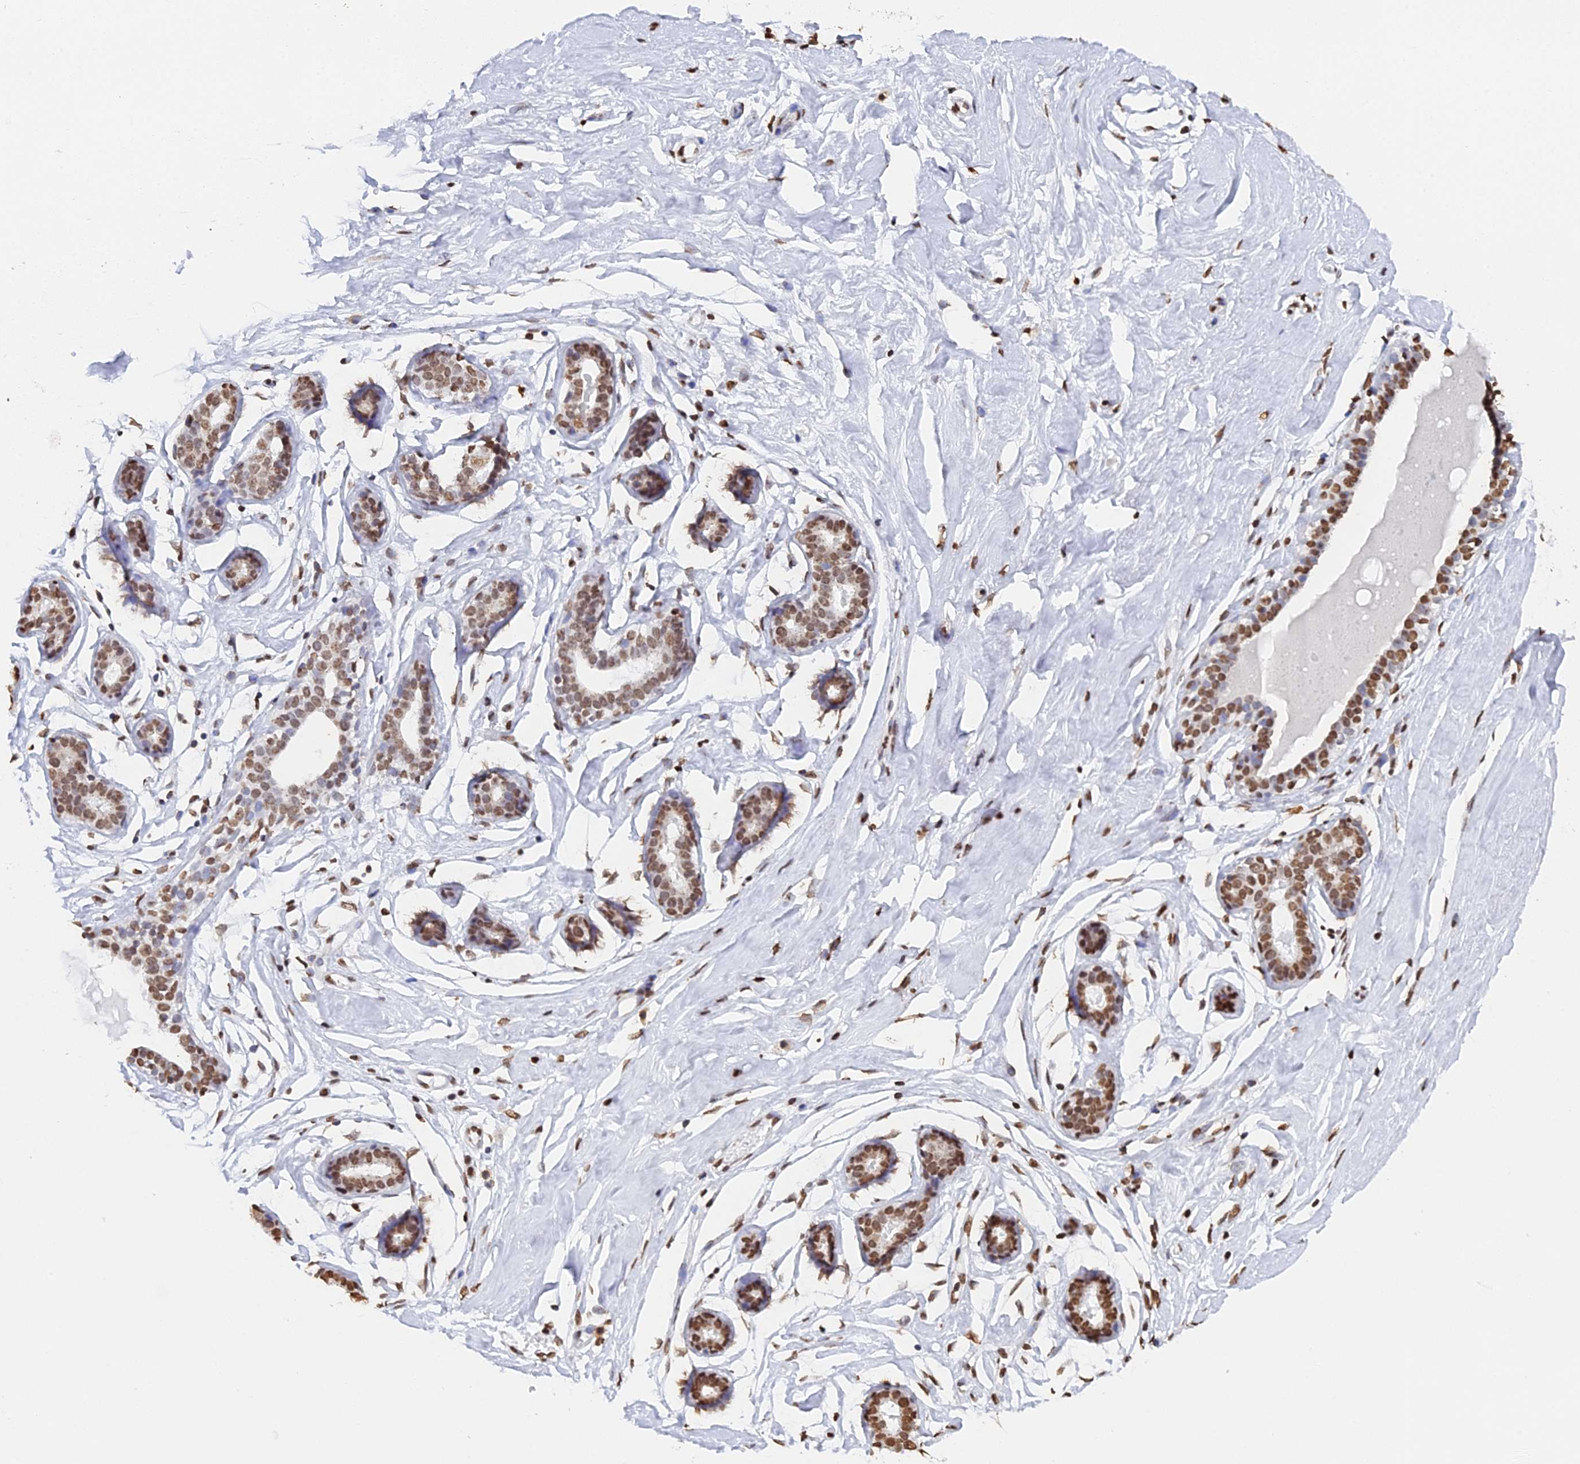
{"staining": {"intensity": "moderate", "quantity": ">75%", "location": "nuclear"}, "tissue": "breast", "cell_type": "Adipocytes", "image_type": "normal", "snomed": [{"axis": "morphology", "description": "Normal tissue, NOS"}, {"axis": "morphology", "description": "Adenoma, NOS"}, {"axis": "topography", "description": "Breast"}], "caption": "Normal breast demonstrates moderate nuclear staining in about >75% of adipocytes, visualized by immunohistochemistry.", "gene": "GBP3", "patient": {"sex": "female", "age": 23}}